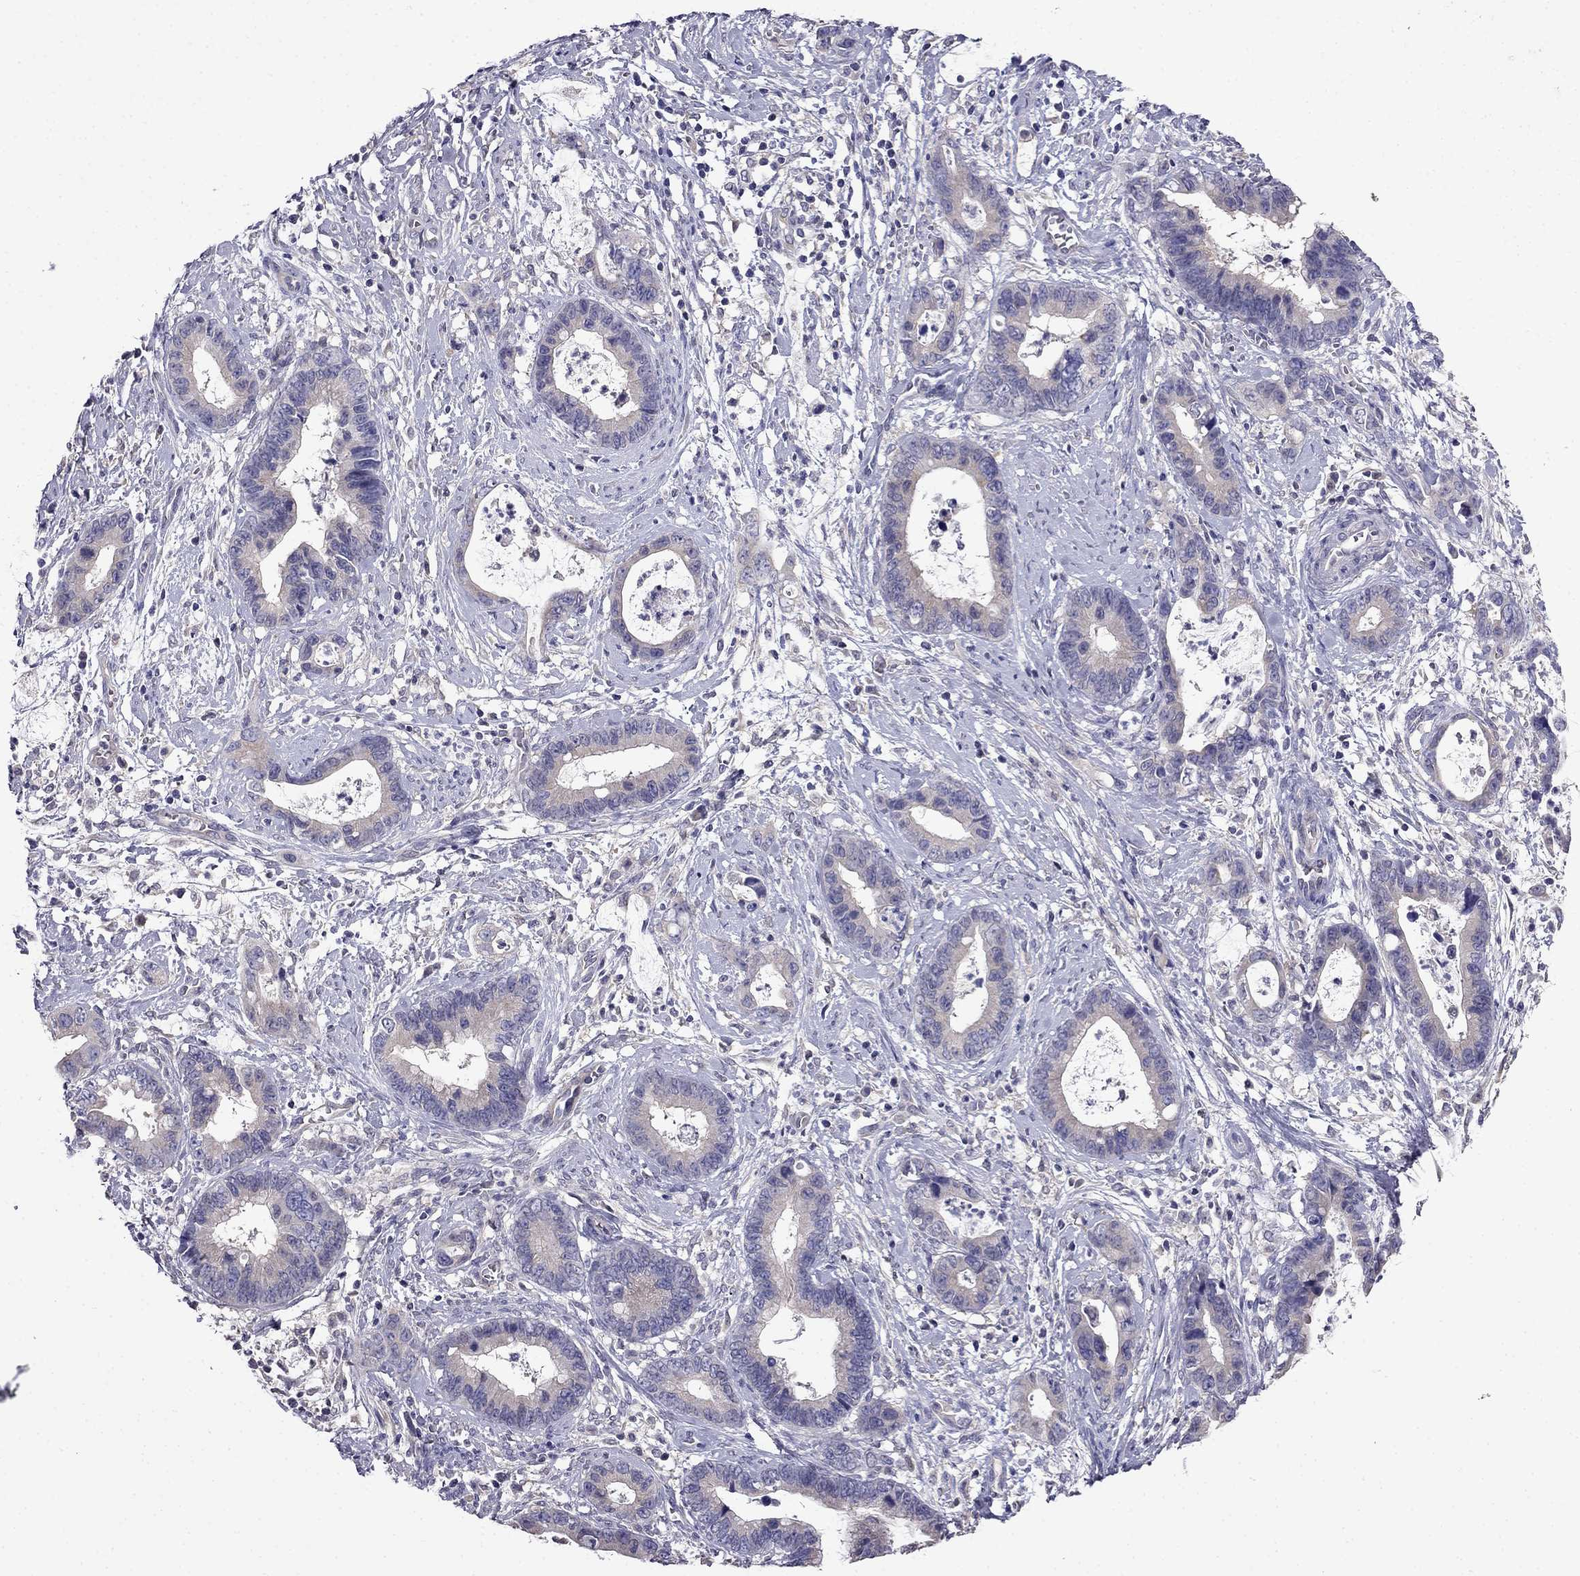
{"staining": {"intensity": "weak", "quantity": "<25%", "location": "cytoplasmic/membranous"}, "tissue": "cervical cancer", "cell_type": "Tumor cells", "image_type": "cancer", "snomed": [{"axis": "morphology", "description": "Adenocarcinoma, NOS"}, {"axis": "topography", "description": "Cervix"}], "caption": "High magnification brightfield microscopy of cervical cancer (adenocarcinoma) stained with DAB (3,3'-diaminobenzidine) (brown) and counterstained with hematoxylin (blue): tumor cells show no significant staining. (Immunohistochemistry (ihc), brightfield microscopy, high magnification).", "gene": "SCNN1D", "patient": {"sex": "female", "age": 44}}